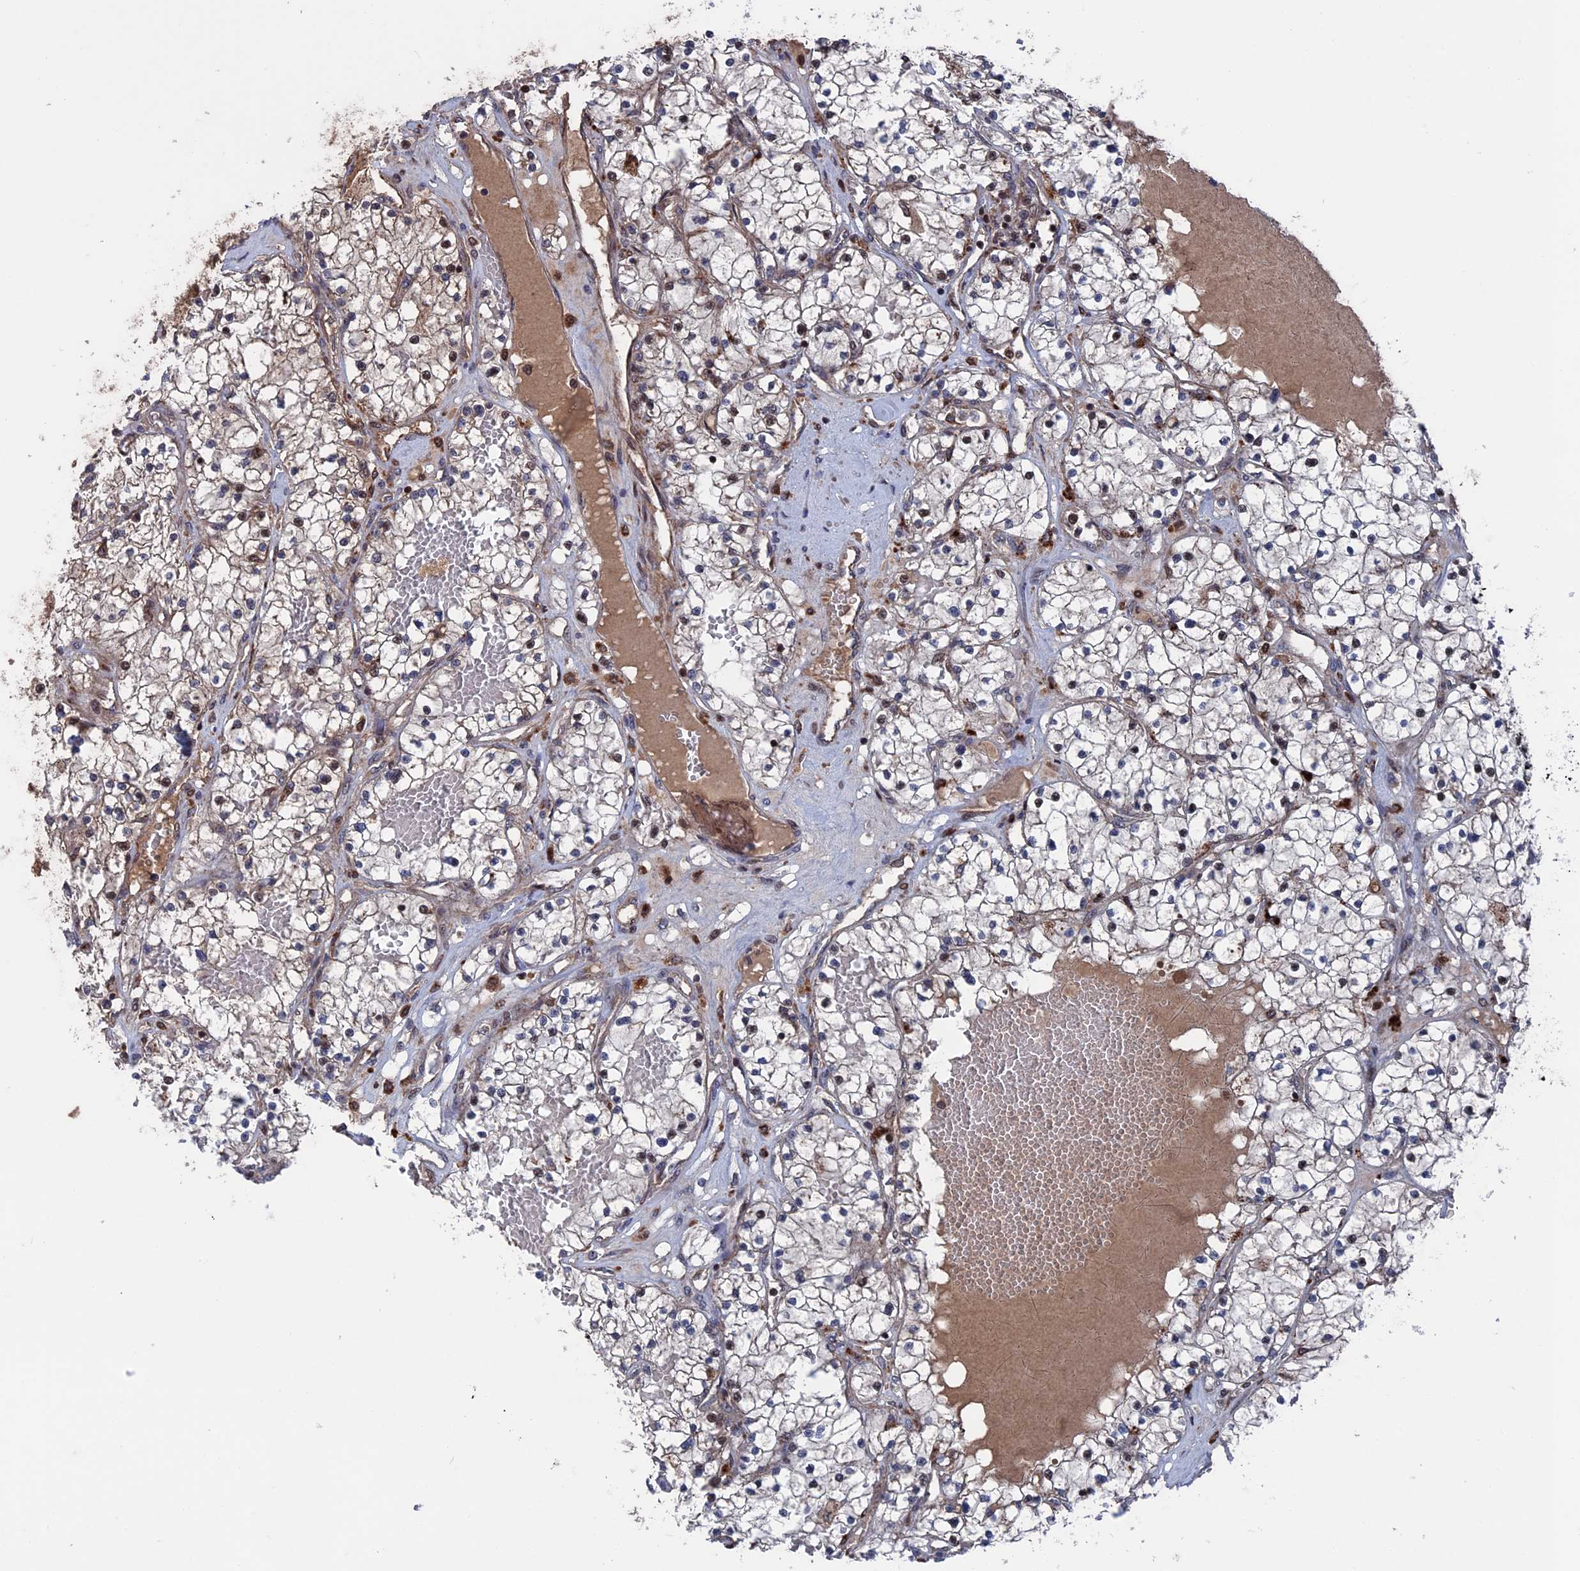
{"staining": {"intensity": "weak", "quantity": "<25%", "location": "nuclear"}, "tissue": "renal cancer", "cell_type": "Tumor cells", "image_type": "cancer", "snomed": [{"axis": "morphology", "description": "Normal tissue, NOS"}, {"axis": "morphology", "description": "Adenocarcinoma, NOS"}, {"axis": "topography", "description": "Kidney"}], "caption": "A micrograph of human renal adenocarcinoma is negative for staining in tumor cells. The staining was performed using DAB to visualize the protein expression in brown, while the nuclei were stained in blue with hematoxylin (Magnification: 20x).", "gene": "PLA2G15", "patient": {"sex": "male", "age": 68}}